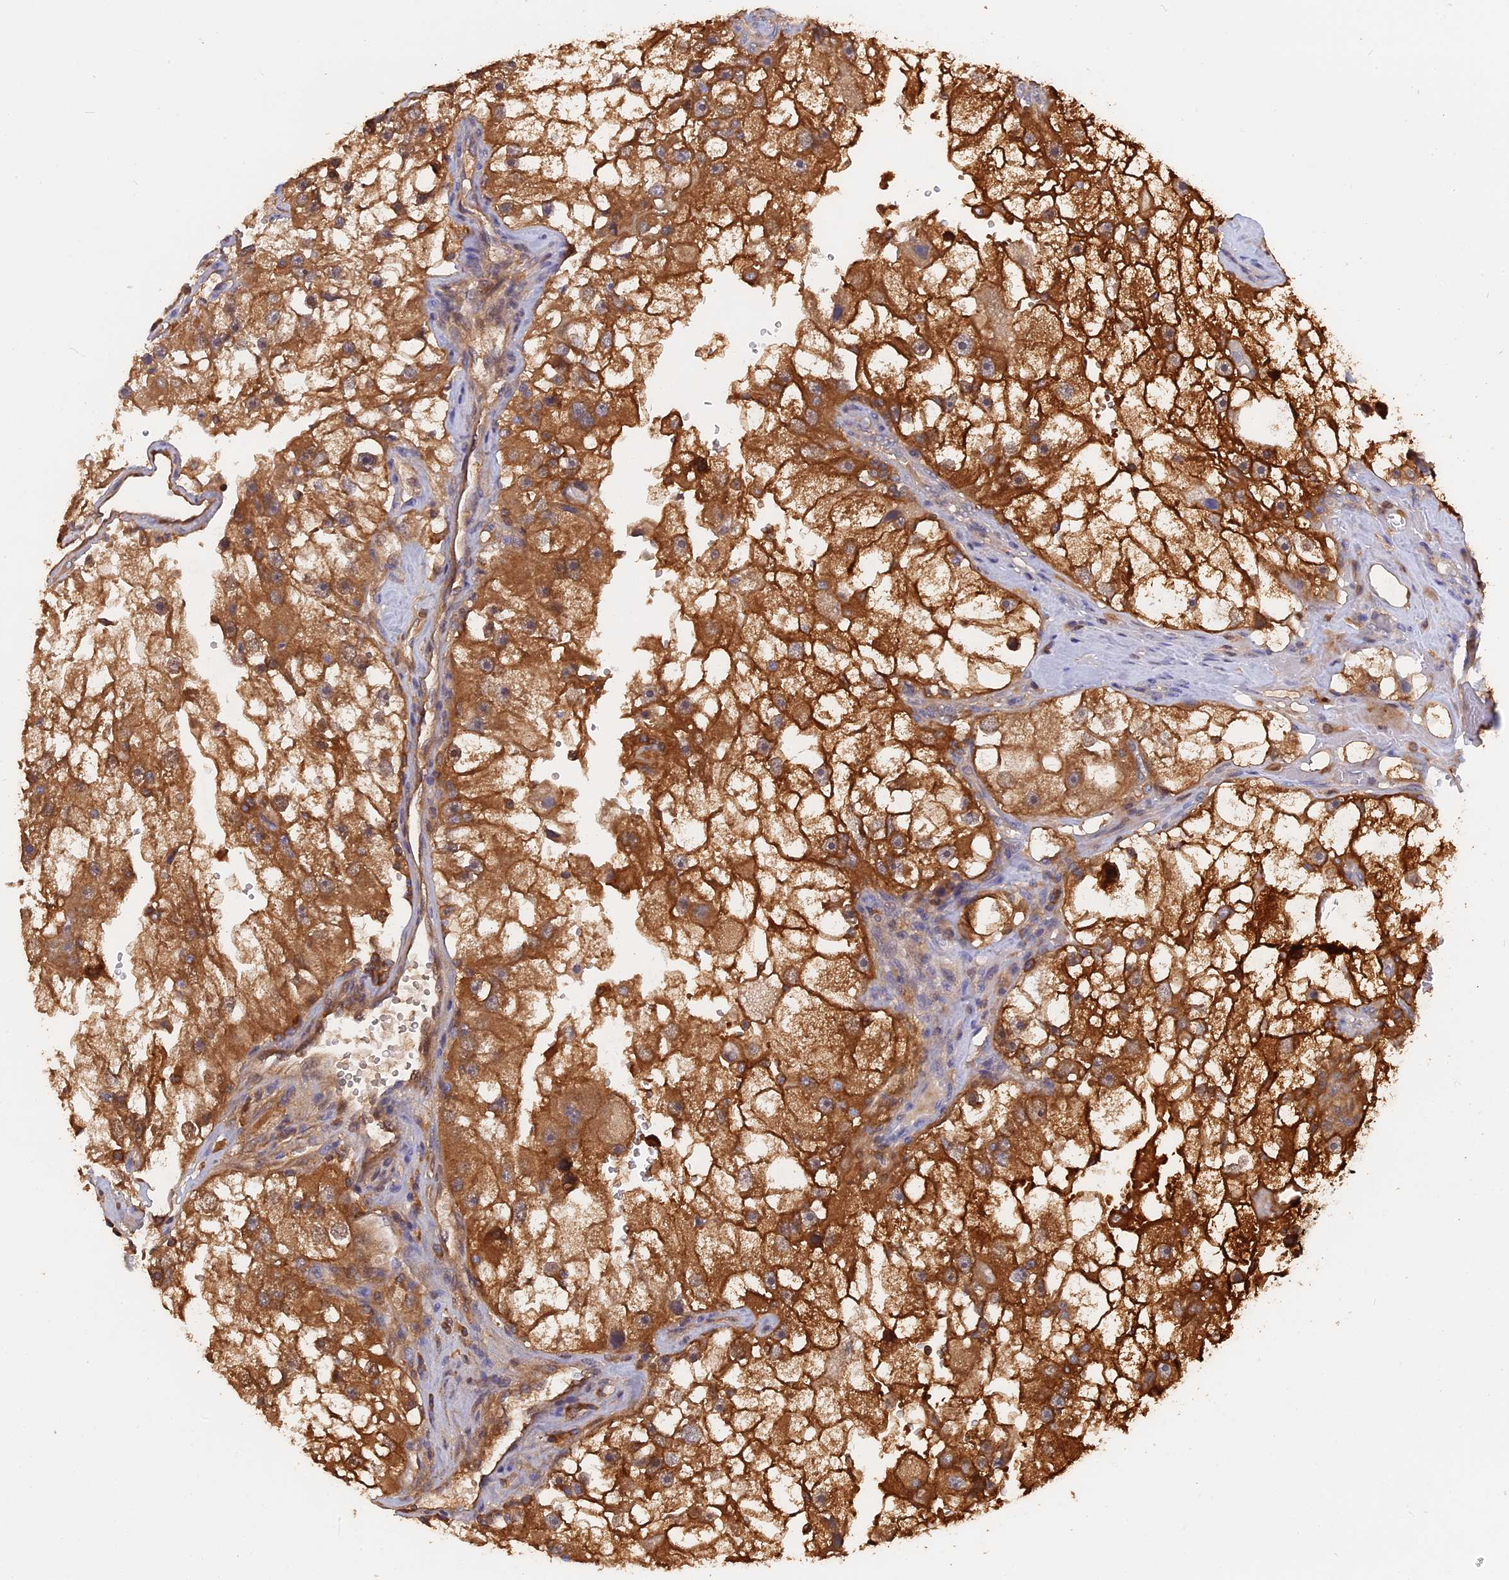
{"staining": {"intensity": "strong", "quantity": ">75%", "location": "cytoplasmic/membranous"}, "tissue": "renal cancer", "cell_type": "Tumor cells", "image_type": "cancer", "snomed": [{"axis": "morphology", "description": "Adenocarcinoma, NOS"}, {"axis": "topography", "description": "Kidney"}], "caption": "Immunohistochemical staining of renal cancer (adenocarcinoma) demonstrates strong cytoplasmic/membranous protein positivity in approximately >75% of tumor cells.", "gene": "BLVRA", "patient": {"sex": "male", "age": 63}}